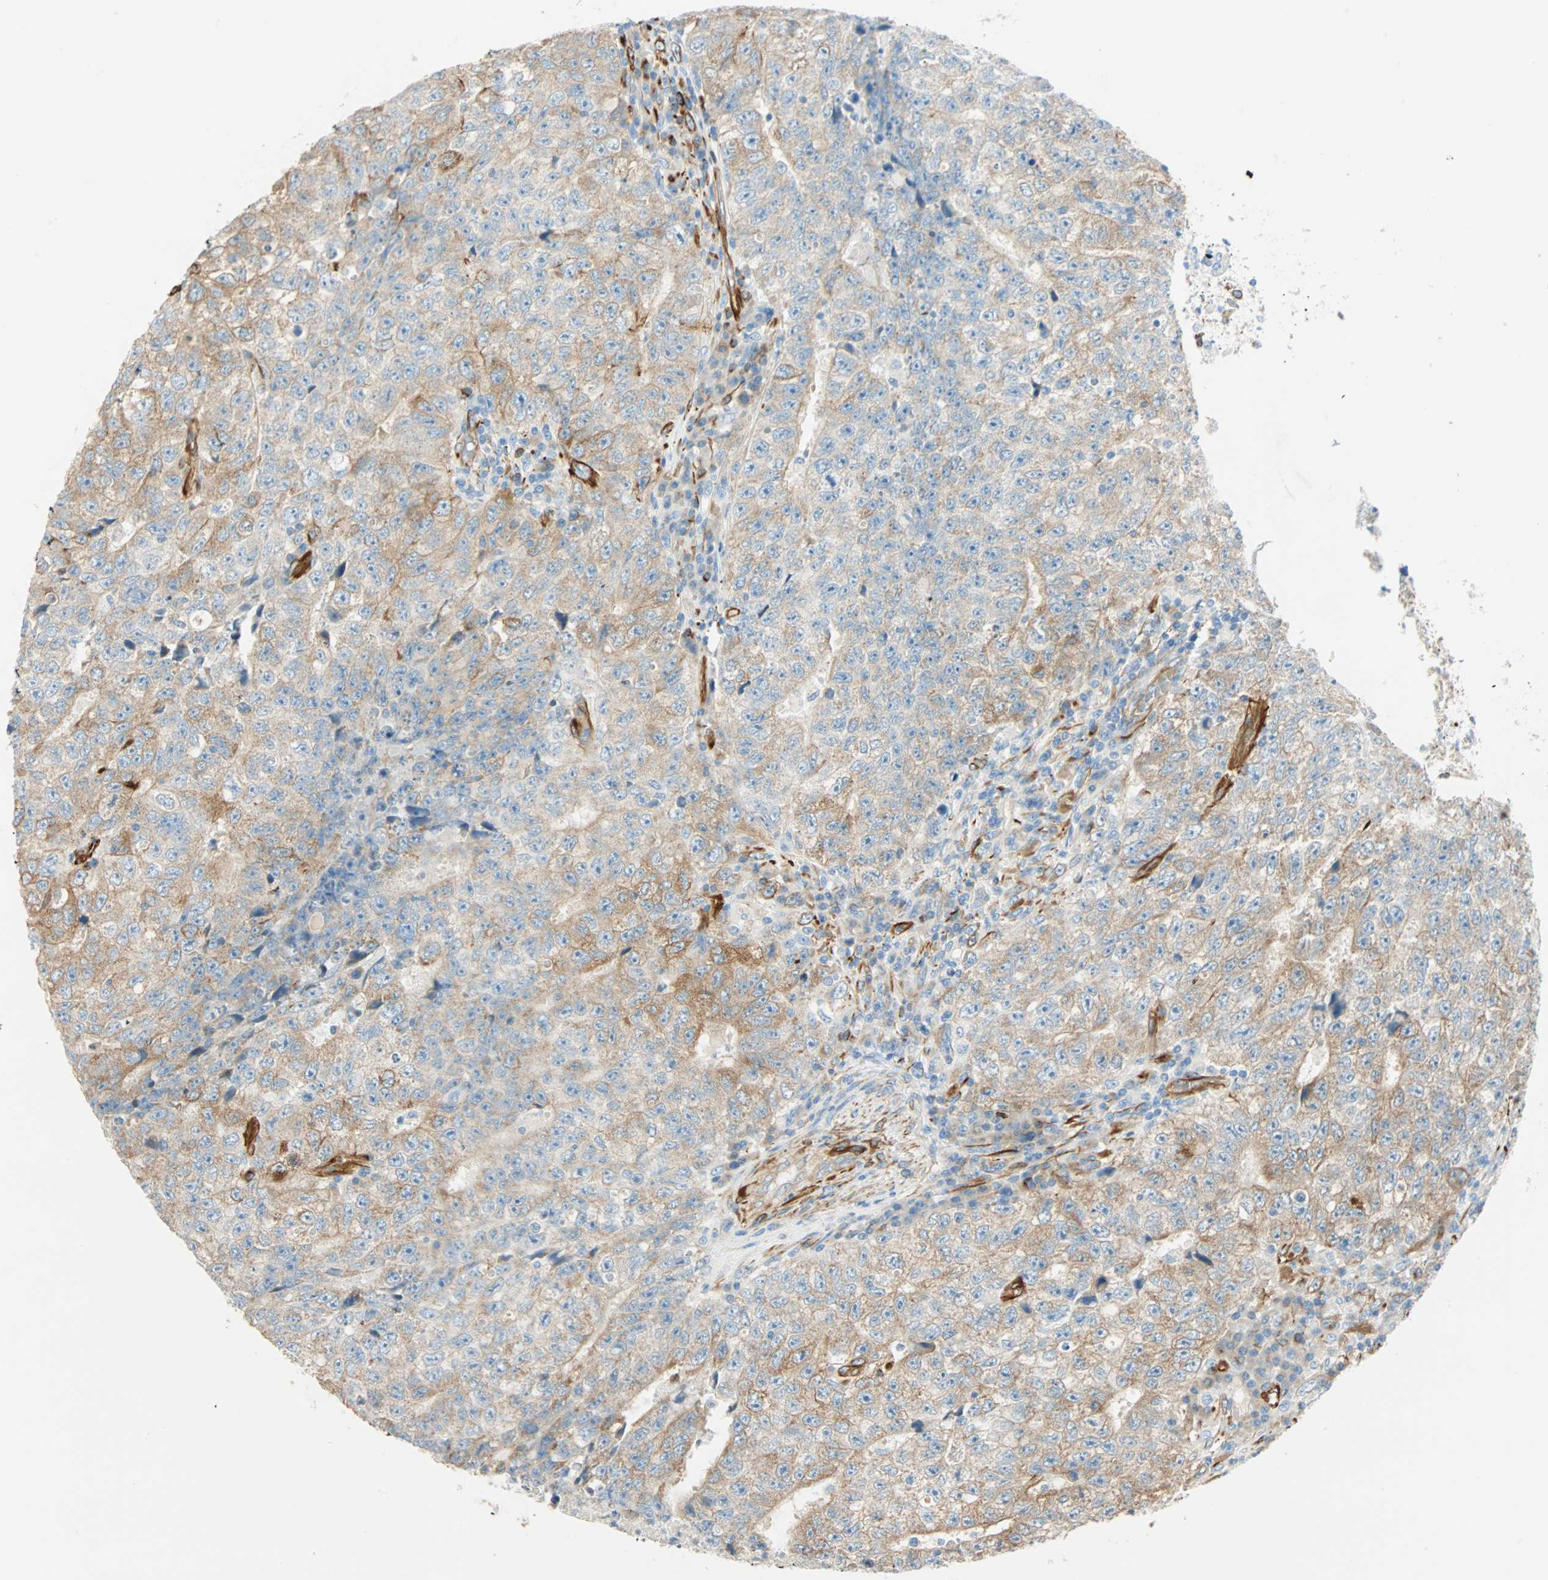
{"staining": {"intensity": "moderate", "quantity": "25%-75%", "location": "cytoplasmic/membranous"}, "tissue": "testis cancer", "cell_type": "Tumor cells", "image_type": "cancer", "snomed": [{"axis": "morphology", "description": "Necrosis, NOS"}, {"axis": "morphology", "description": "Carcinoma, Embryonal, NOS"}, {"axis": "topography", "description": "Testis"}], "caption": "A histopathology image of testis cancer stained for a protein reveals moderate cytoplasmic/membranous brown staining in tumor cells.", "gene": "NES", "patient": {"sex": "male", "age": 19}}